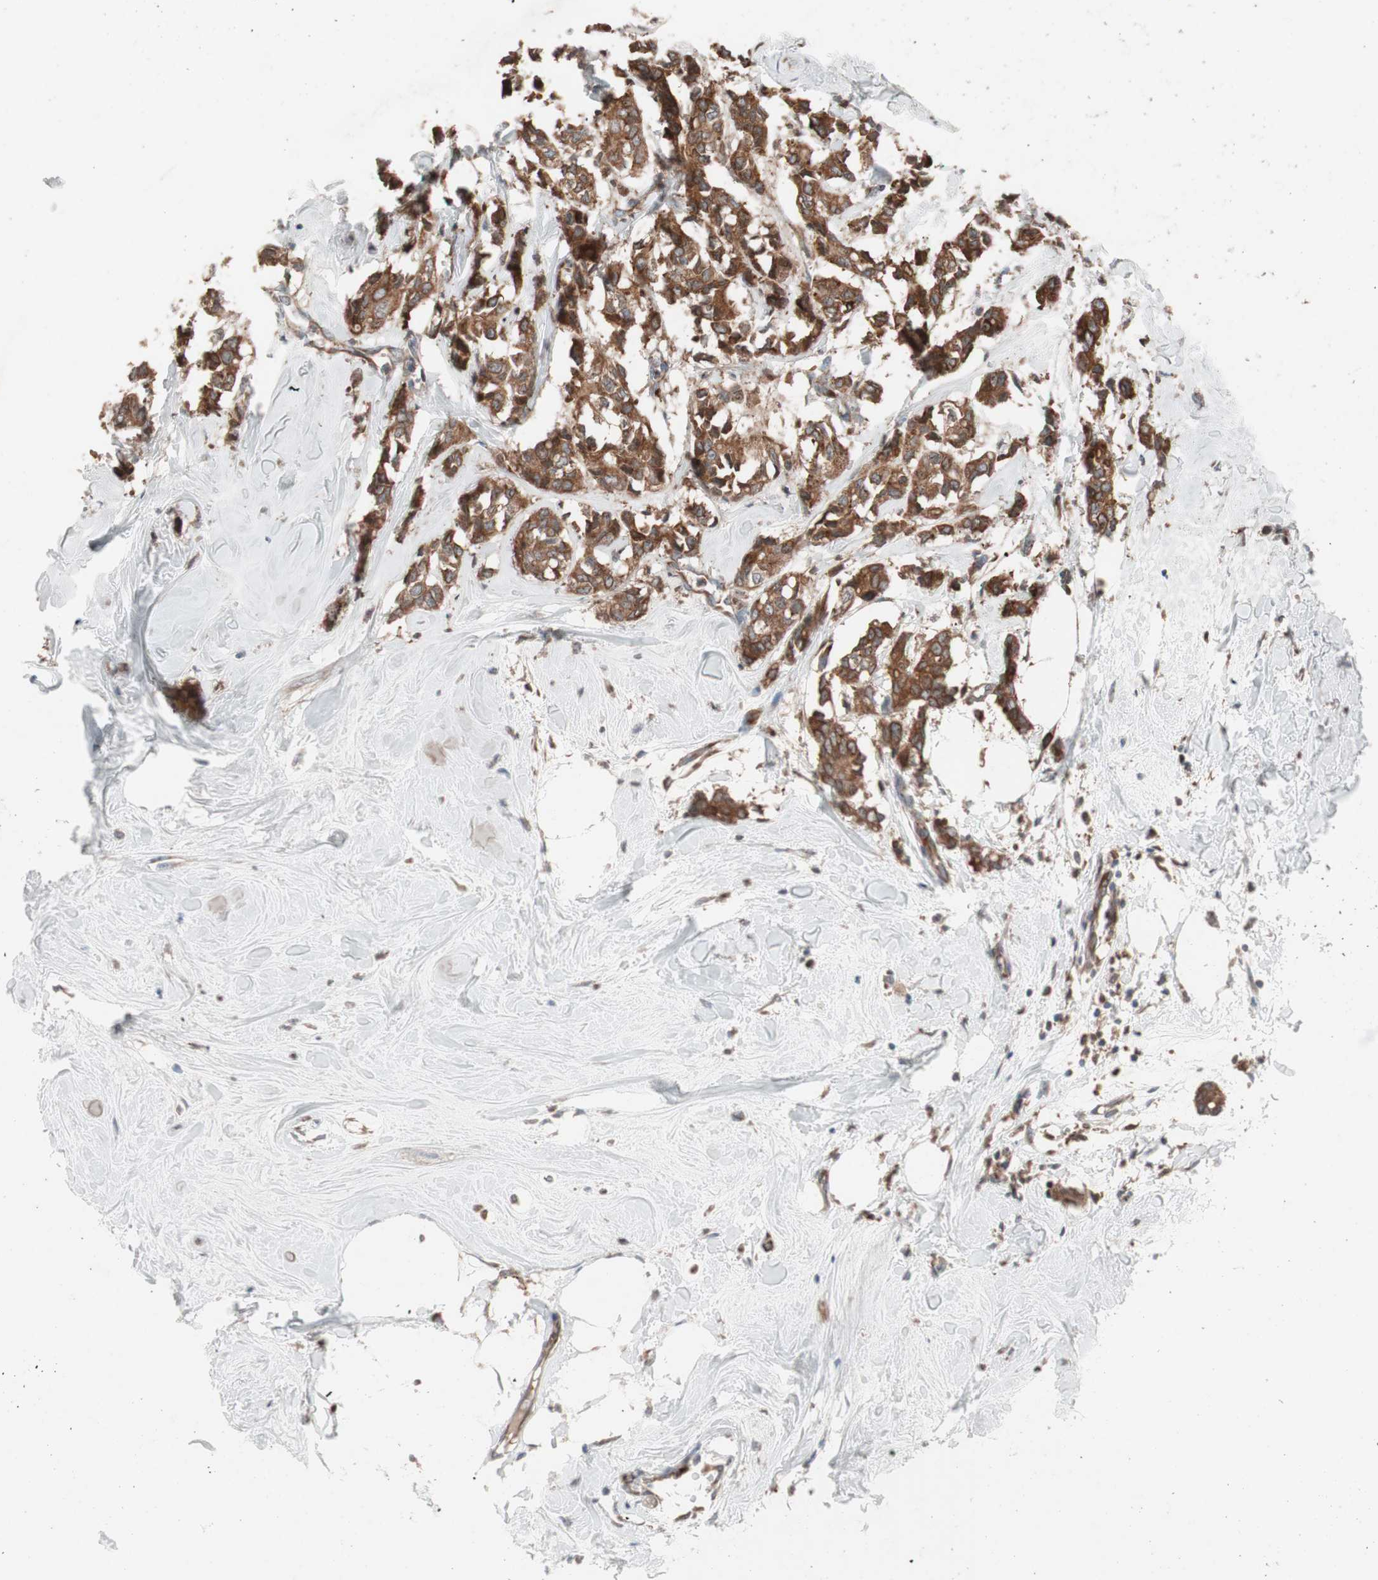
{"staining": {"intensity": "strong", "quantity": ">75%", "location": "cytoplasmic/membranous"}, "tissue": "breast cancer", "cell_type": "Tumor cells", "image_type": "cancer", "snomed": [{"axis": "morphology", "description": "Duct carcinoma"}, {"axis": "topography", "description": "Breast"}], "caption": "Breast cancer stained for a protein (brown) exhibits strong cytoplasmic/membranous positive positivity in about >75% of tumor cells.", "gene": "FAAH", "patient": {"sex": "female", "age": 84}}